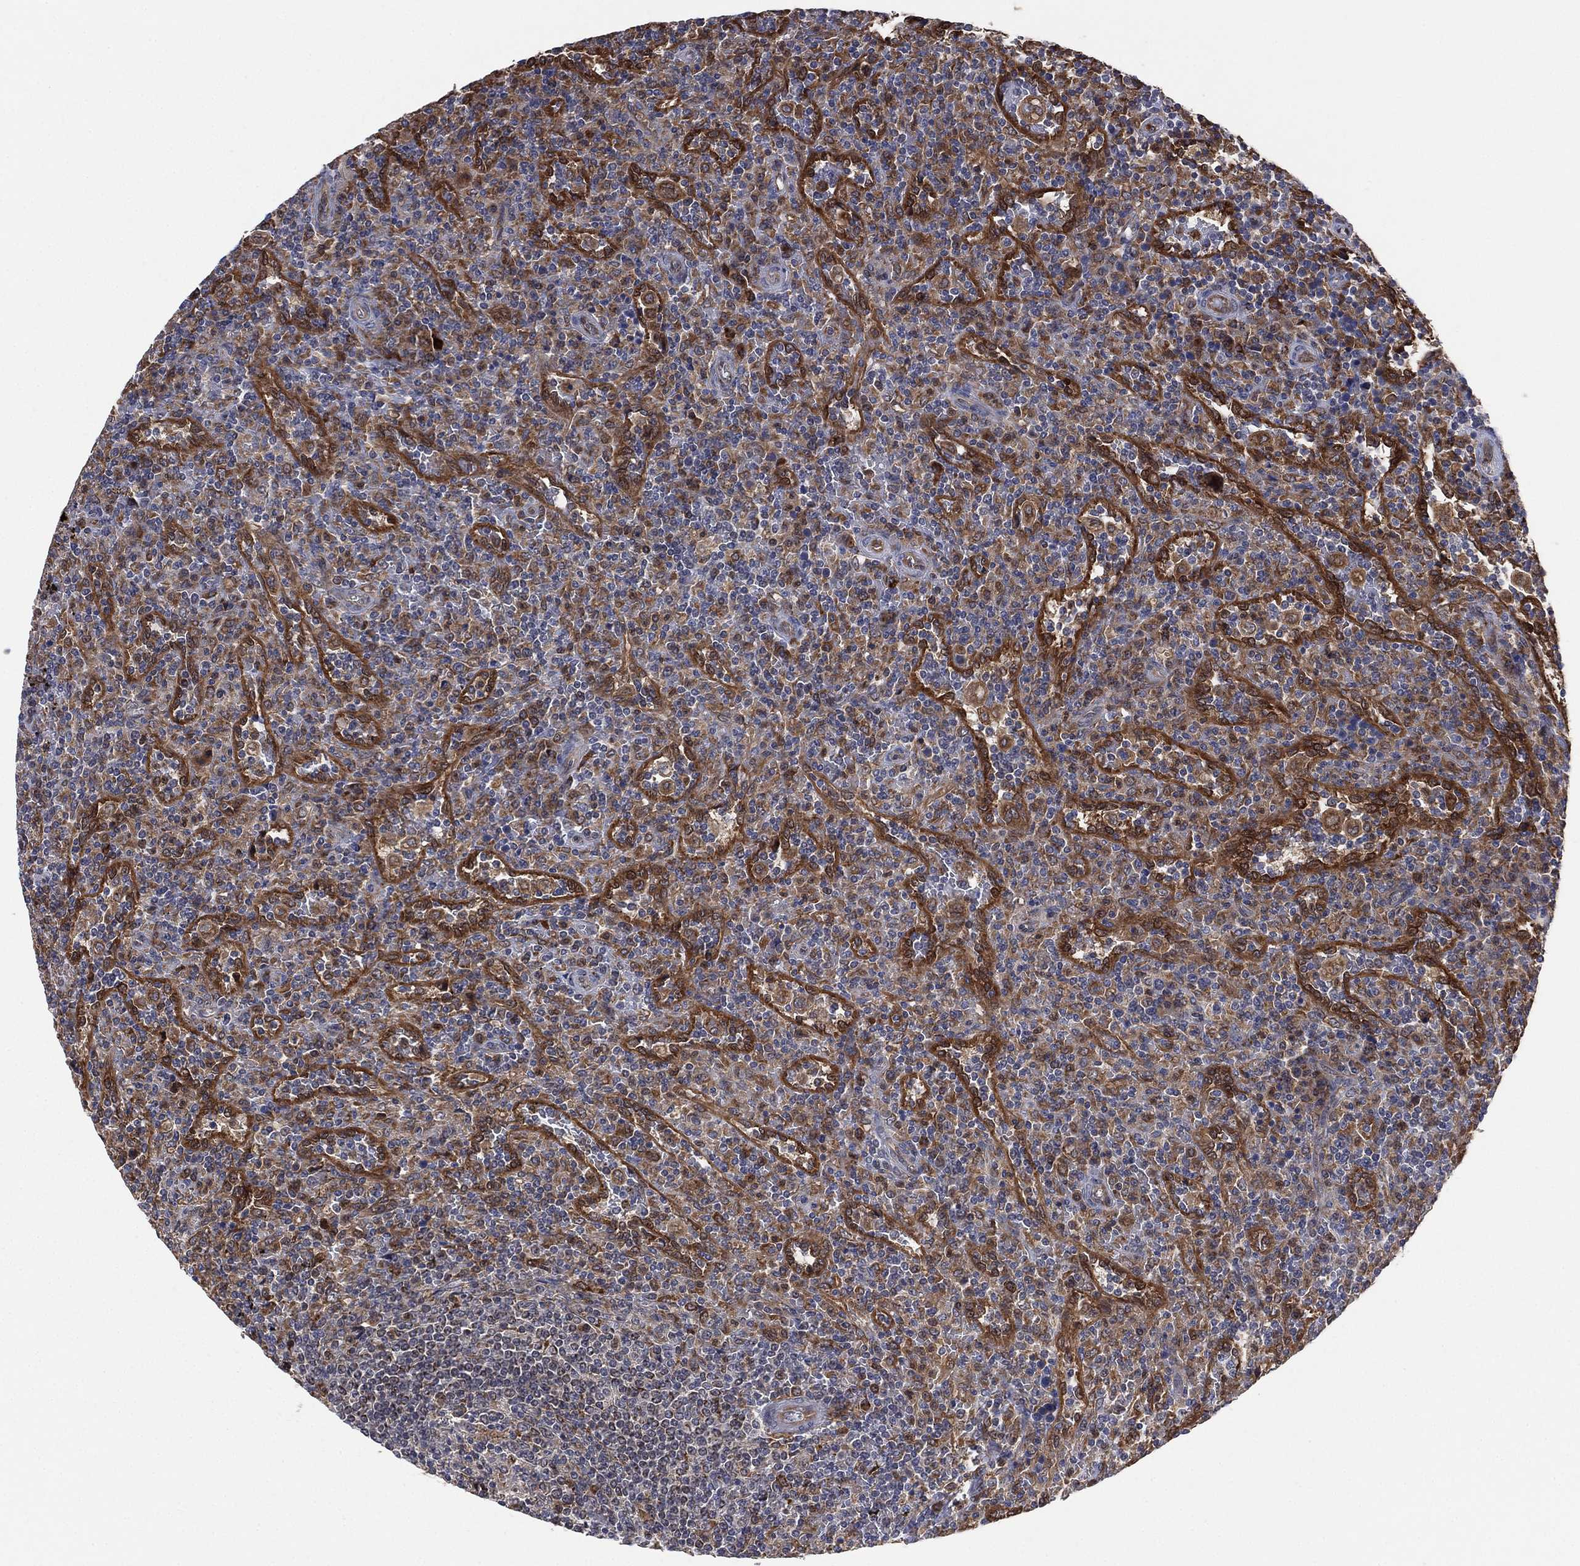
{"staining": {"intensity": "negative", "quantity": "none", "location": "none"}, "tissue": "lymphoma", "cell_type": "Tumor cells", "image_type": "cancer", "snomed": [{"axis": "morphology", "description": "Malignant lymphoma, non-Hodgkin's type, Low grade"}, {"axis": "topography", "description": "Spleen"}], "caption": "High power microscopy histopathology image of an immunohistochemistry histopathology image of lymphoma, revealing no significant positivity in tumor cells. The staining is performed using DAB (3,3'-diaminobenzidine) brown chromogen with nuclei counter-stained in using hematoxylin.", "gene": "FES", "patient": {"sex": "male", "age": 62}}